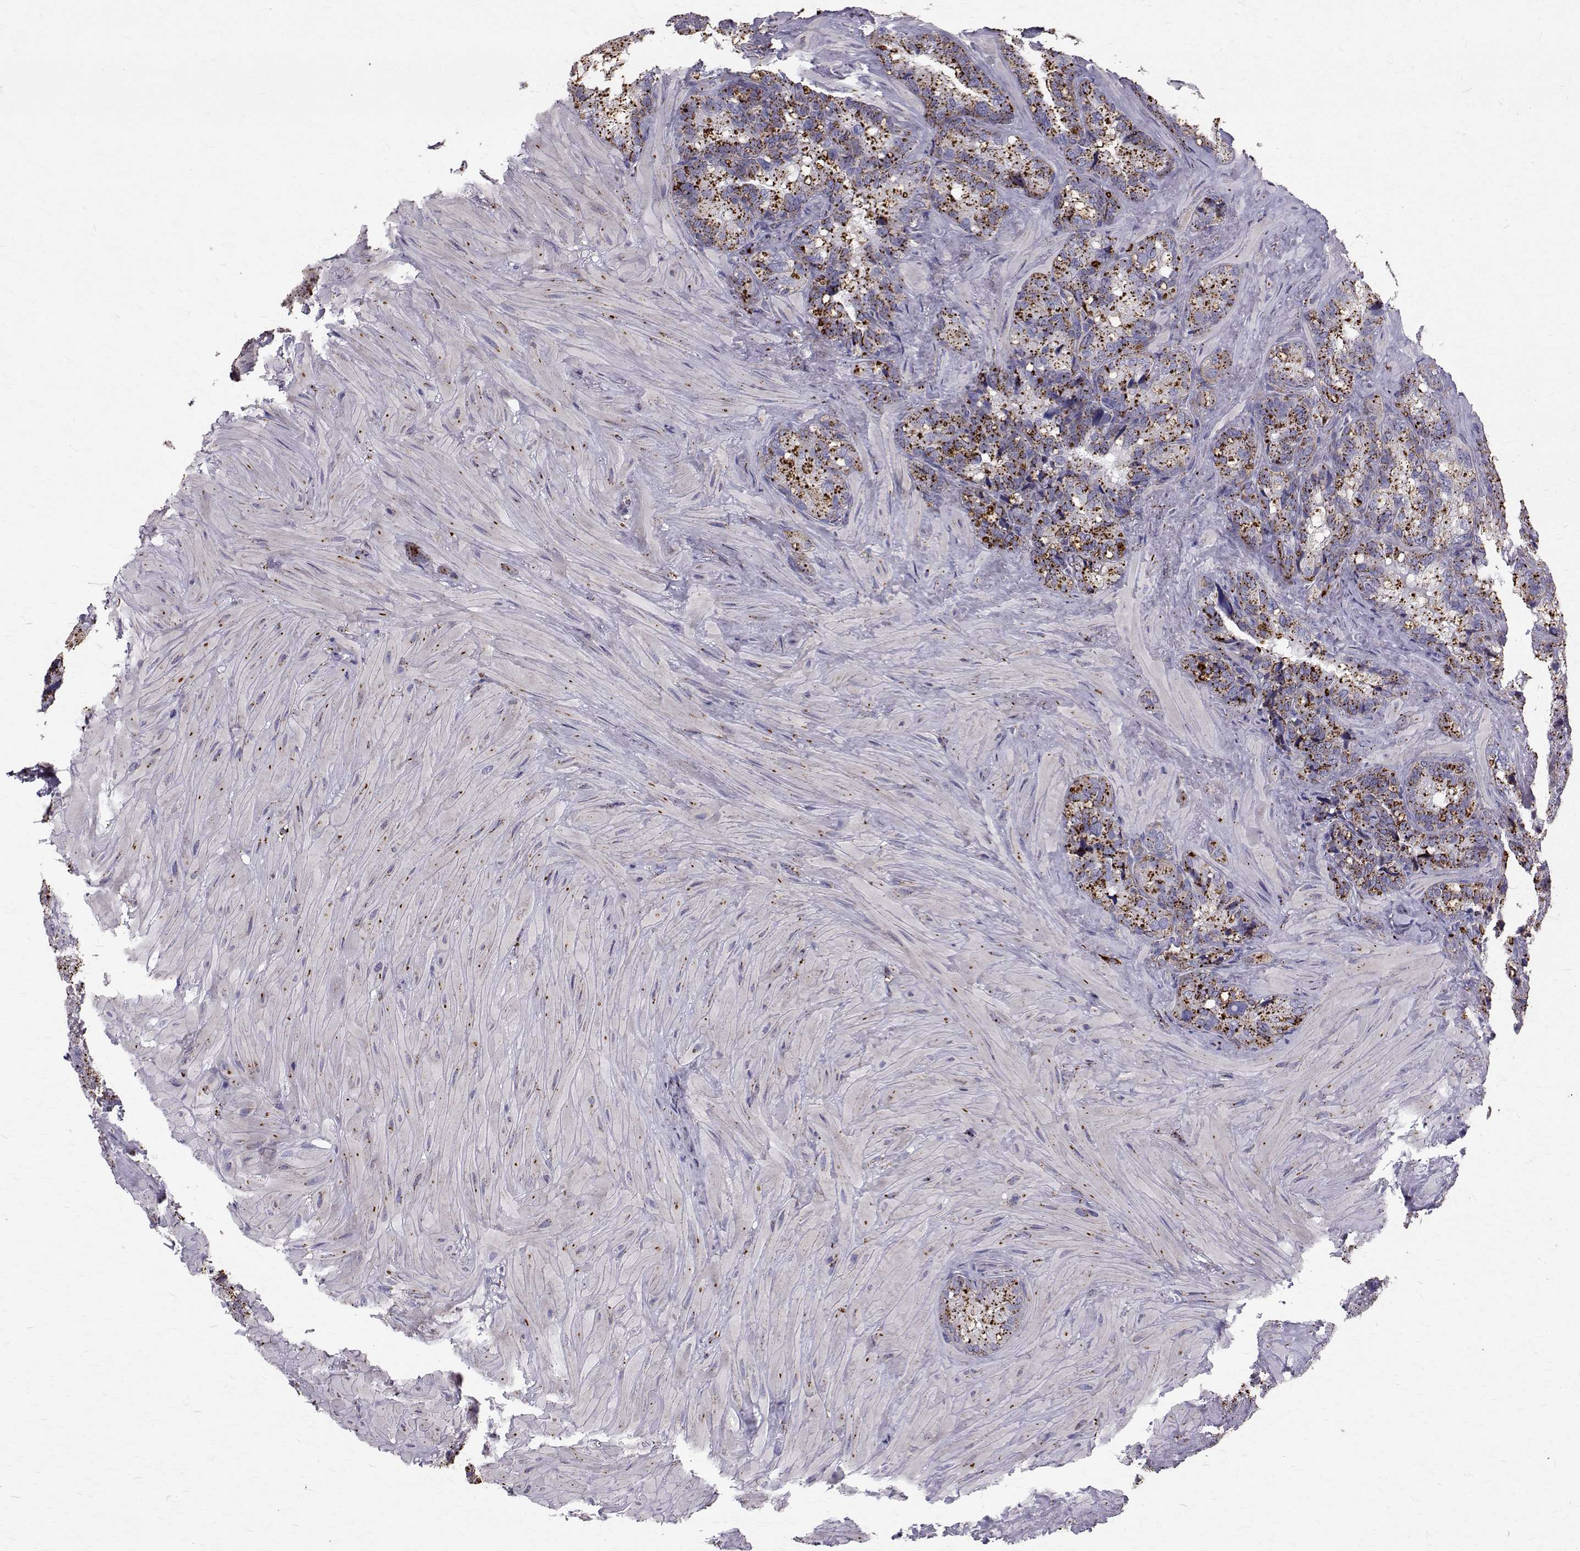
{"staining": {"intensity": "strong", "quantity": "25%-75%", "location": "cytoplasmic/membranous"}, "tissue": "seminal vesicle", "cell_type": "Glandular cells", "image_type": "normal", "snomed": [{"axis": "morphology", "description": "Normal tissue, NOS"}, {"axis": "topography", "description": "Seminal veicle"}], "caption": "DAB (3,3'-diaminobenzidine) immunohistochemical staining of unremarkable seminal vesicle shows strong cytoplasmic/membranous protein expression in about 25%-75% of glandular cells.", "gene": "TPP1", "patient": {"sex": "male", "age": 60}}